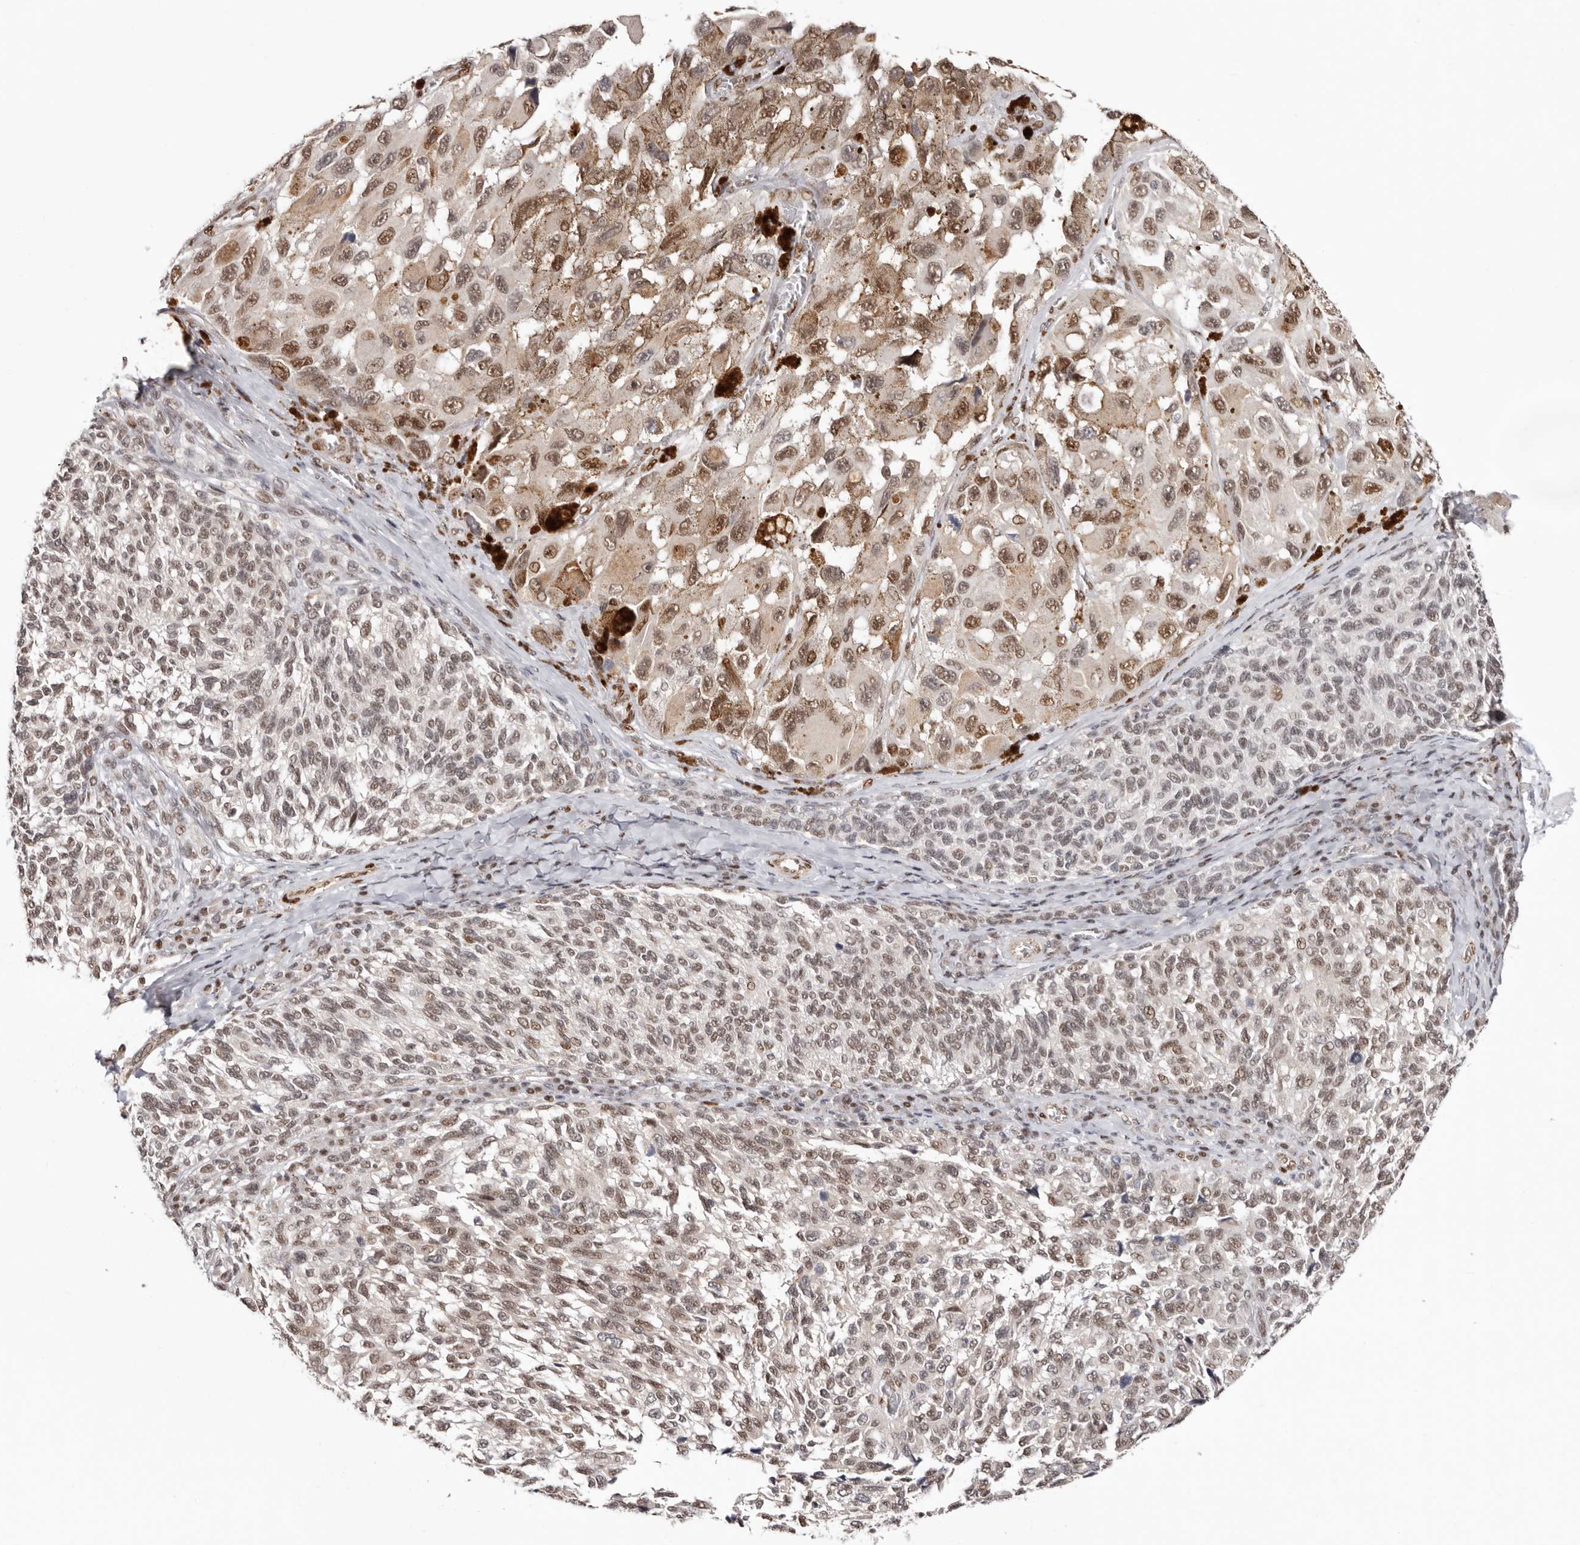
{"staining": {"intensity": "moderate", "quantity": ">75%", "location": "nuclear"}, "tissue": "melanoma", "cell_type": "Tumor cells", "image_type": "cancer", "snomed": [{"axis": "morphology", "description": "Malignant melanoma, NOS"}, {"axis": "topography", "description": "Skin"}], "caption": "Immunohistochemical staining of malignant melanoma exhibits medium levels of moderate nuclear protein staining in approximately >75% of tumor cells.", "gene": "SMAD7", "patient": {"sex": "female", "age": 73}}